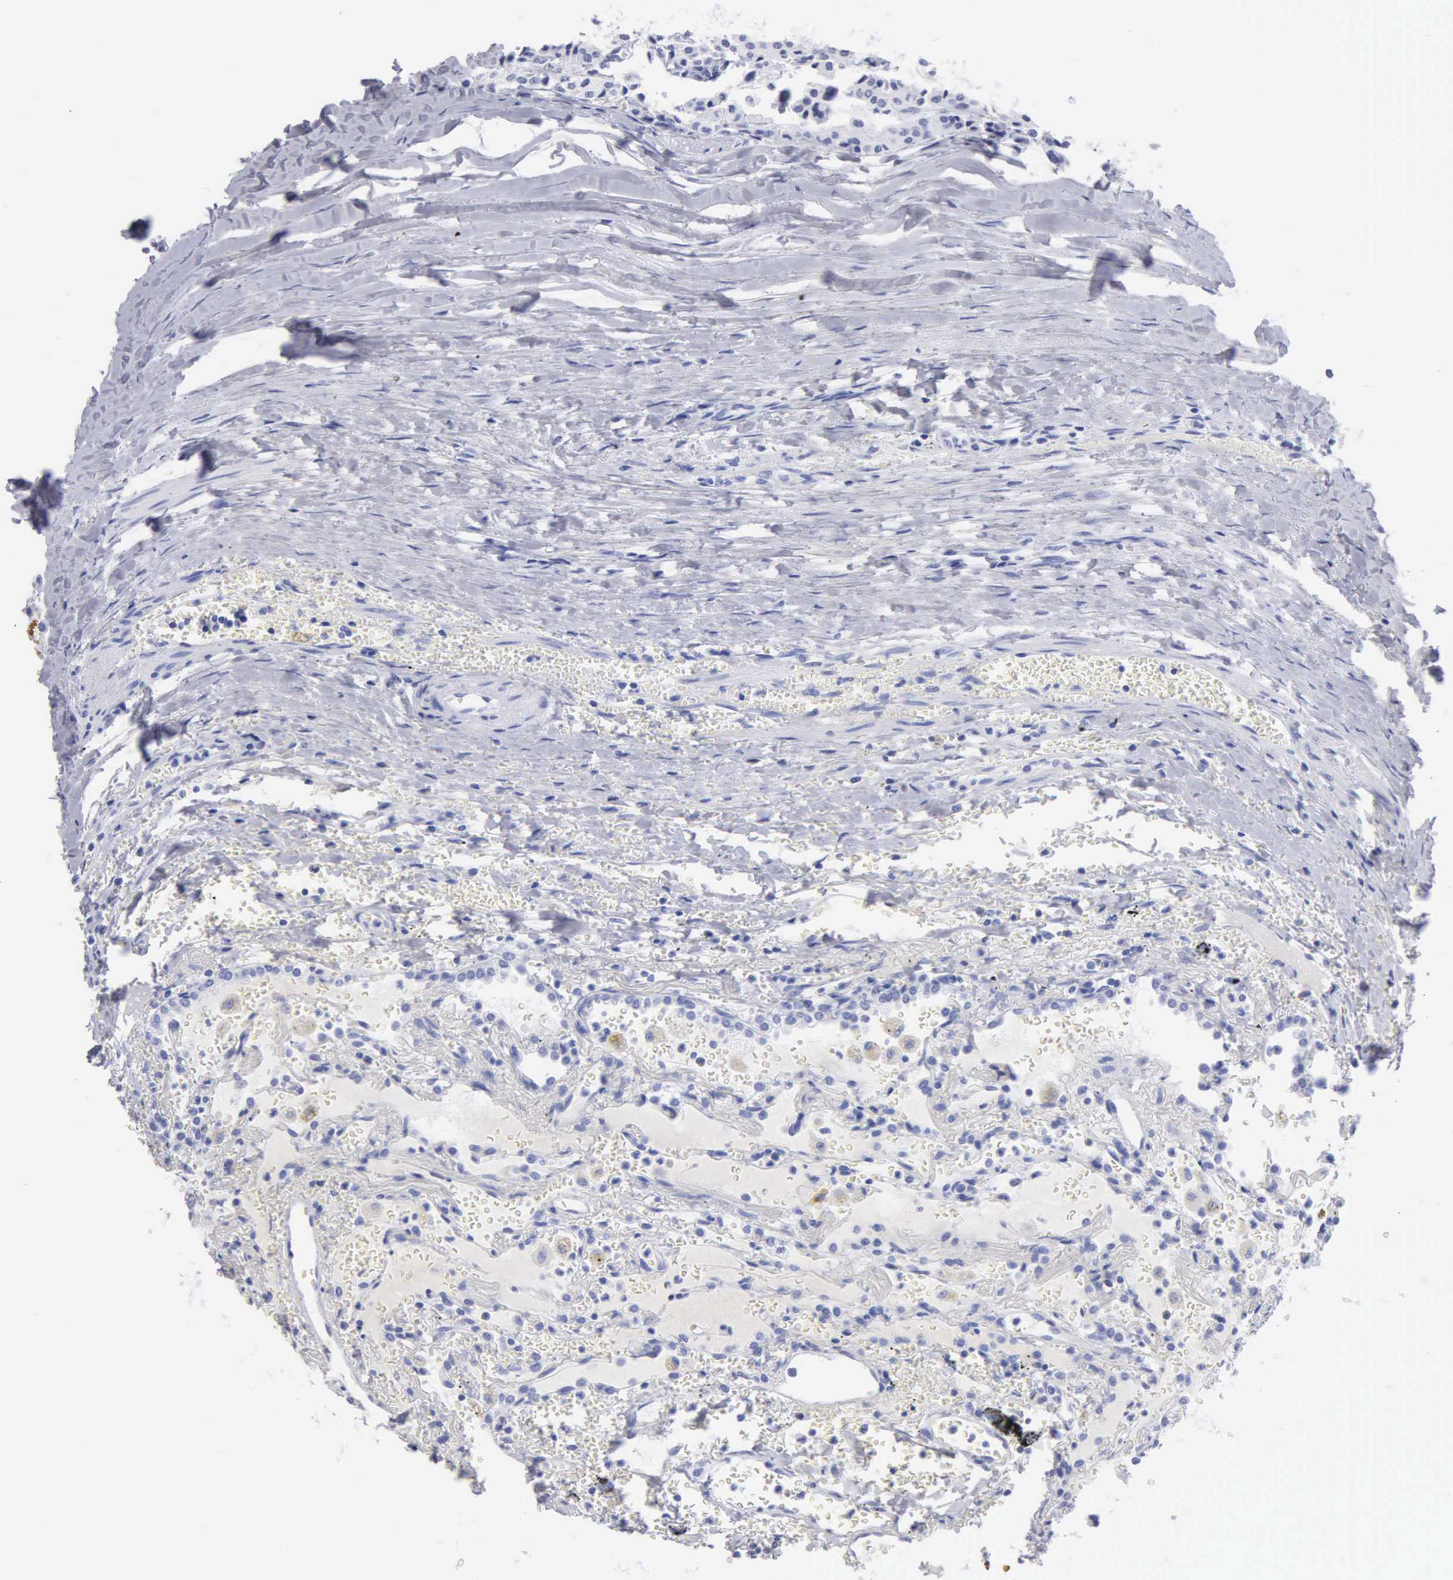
{"staining": {"intensity": "negative", "quantity": "none", "location": "none"}, "tissue": "carcinoid", "cell_type": "Tumor cells", "image_type": "cancer", "snomed": [{"axis": "morphology", "description": "Carcinoid, malignant, NOS"}, {"axis": "topography", "description": "Bronchus"}], "caption": "DAB (3,3'-diaminobenzidine) immunohistochemical staining of human carcinoid (malignant) demonstrates no significant positivity in tumor cells. (Stains: DAB IHC with hematoxylin counter stain, Microscopy: brightfield microscopy at high magnification).", "gene": "CYP19A1", "patient": {"sex": "male", "age": 55}}